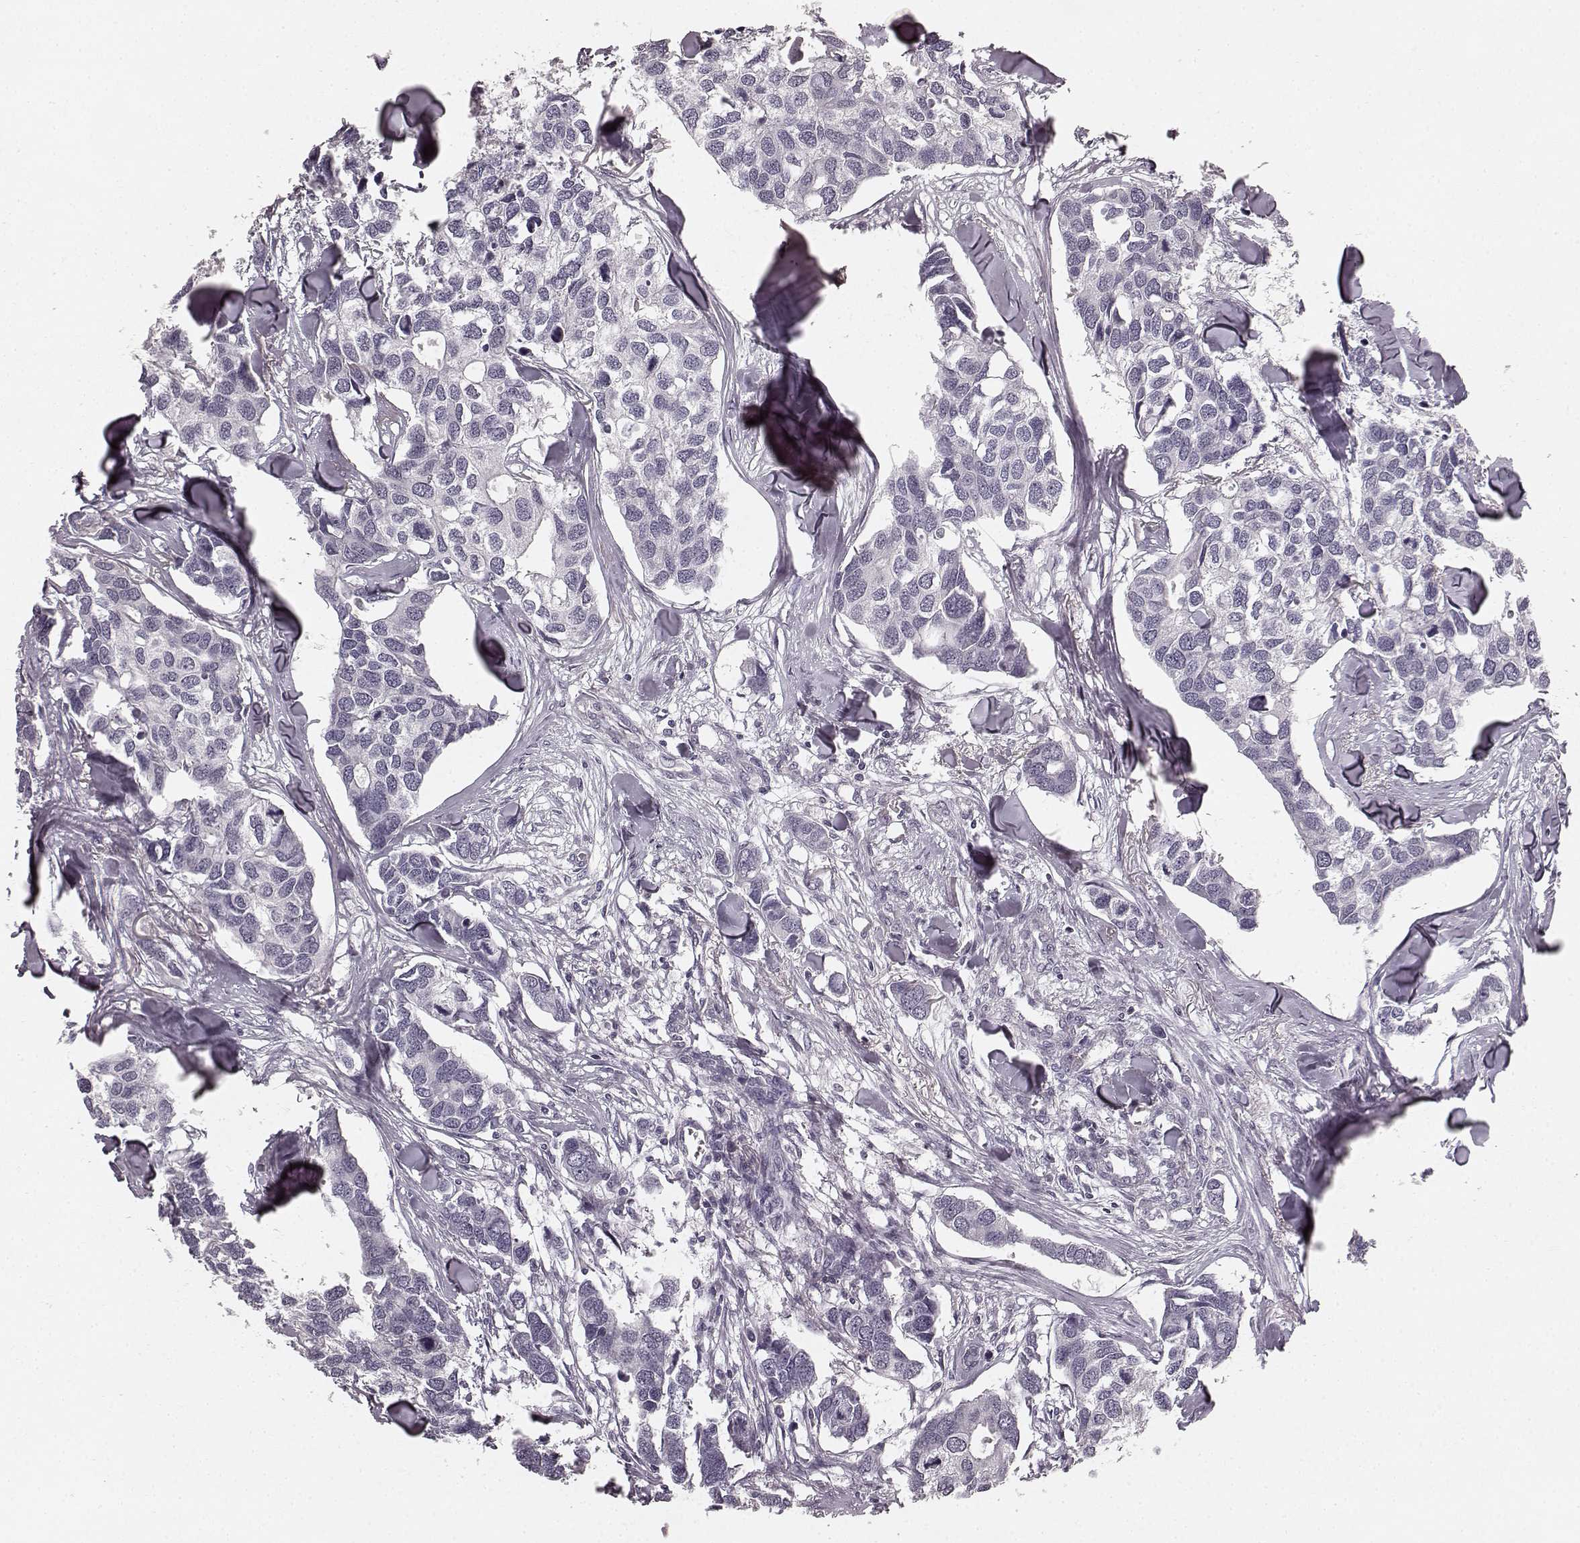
{"staining": {"intensity": "negative", "quantity": "none", "location": "none"}, "tissue": "breast cancer", "cell_type": "Tumor cells", "image_type": "cancer", "snomed": [{"axis": "morphology", "description": "Duct carcinoma"}, {"axis": "topography", "description": "Breast"}], "caption": "The micrograph reveals no staining of tumor cells in breast infiltrating ductal carcinoma.", "gene": "RIT2", "patient": {"sex": "female", "age": 83}}